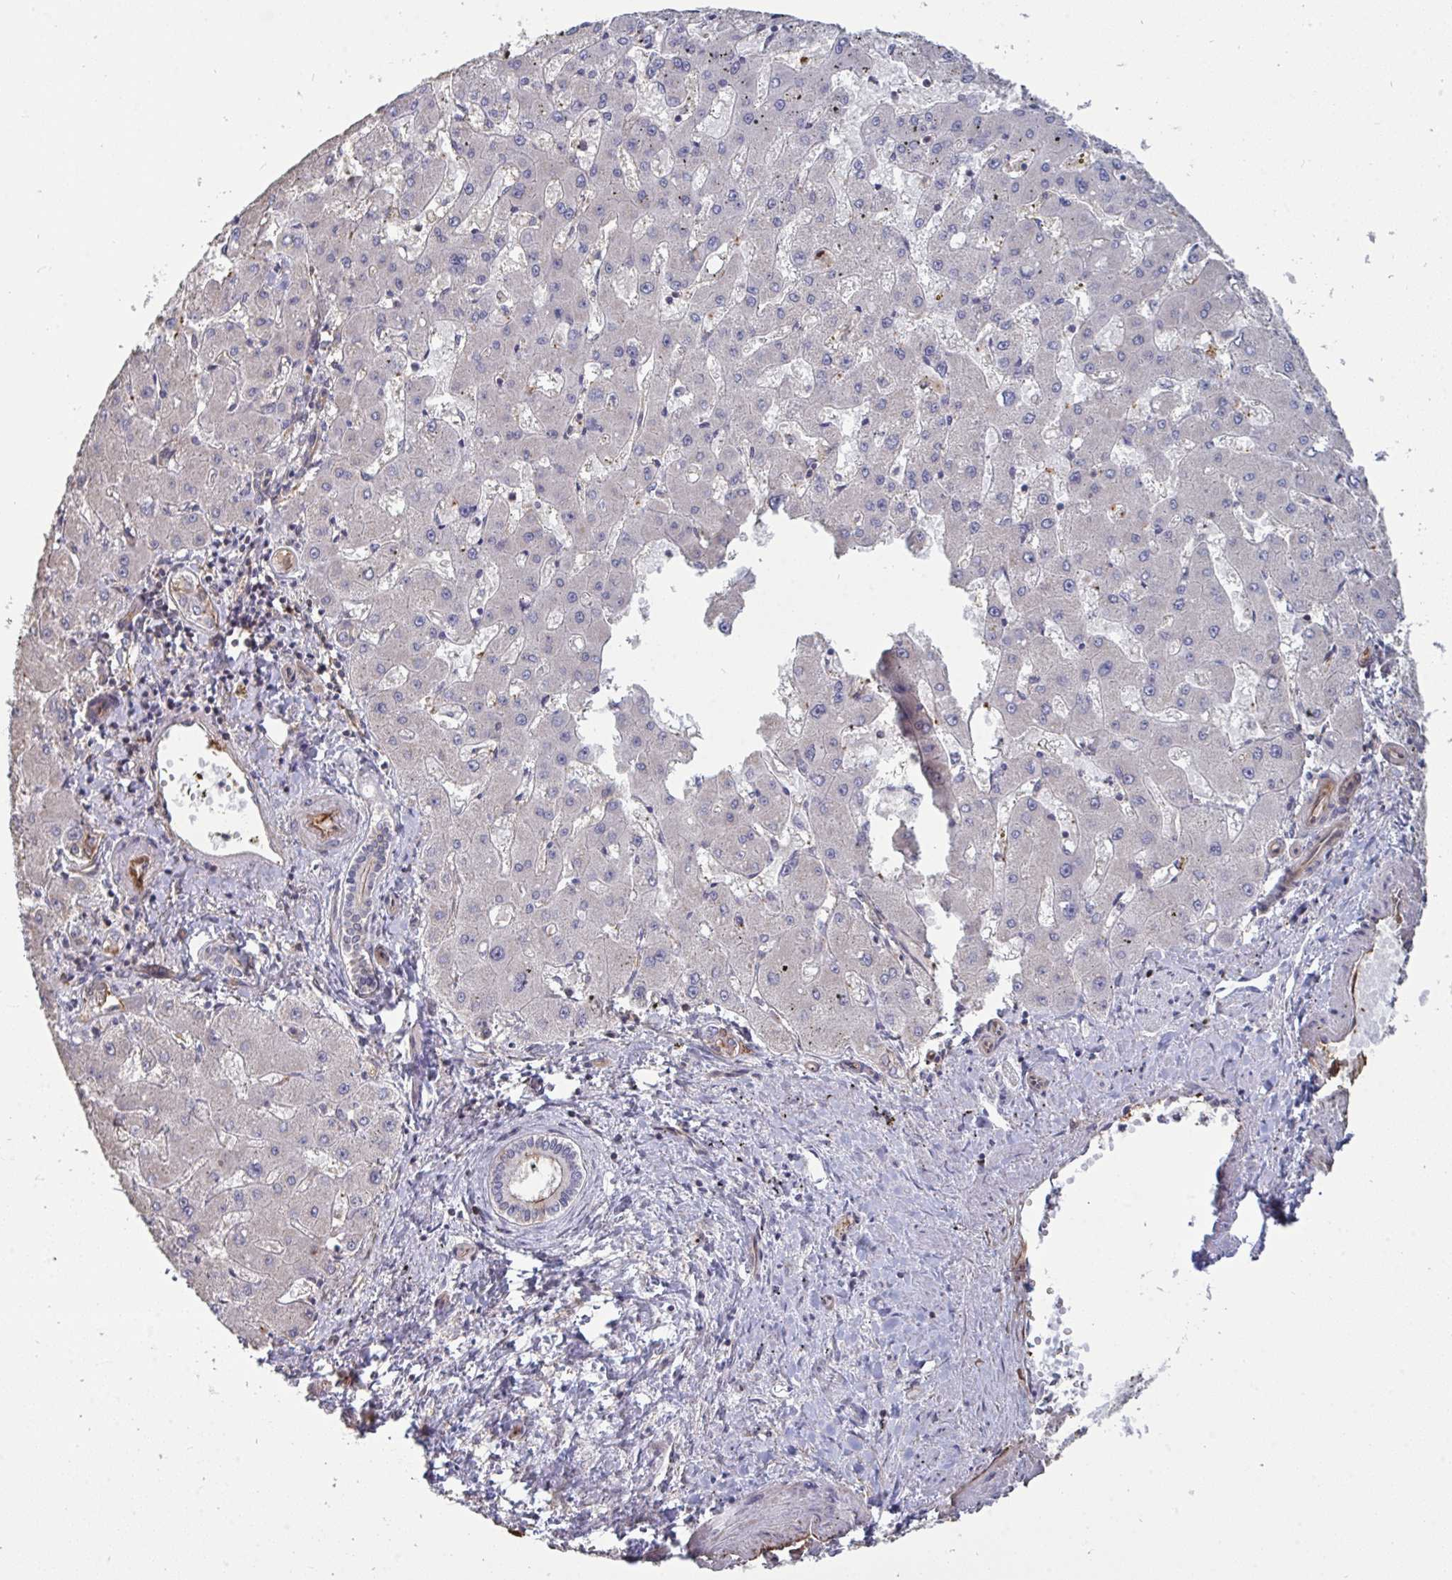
{"staining": {"intensity": "negative", "quantity": "none", "location": "none"}, "tissue": "liver cancer", "cell_type": "Tumor cells", "image_type": "cancer", "snomed": [{"axis": "morphology", "description": "Carcinoma, Hepatocellular, NOS"}, {"axis": "topography", "description": "Liver"}], "caption": "Immunohistochemical staining of human liver cancer shows no significant expression in tumor cells. Nuclei are stained in blue.", "gene": "ISCU", "patient": {"sex": "male", "age": 67}}